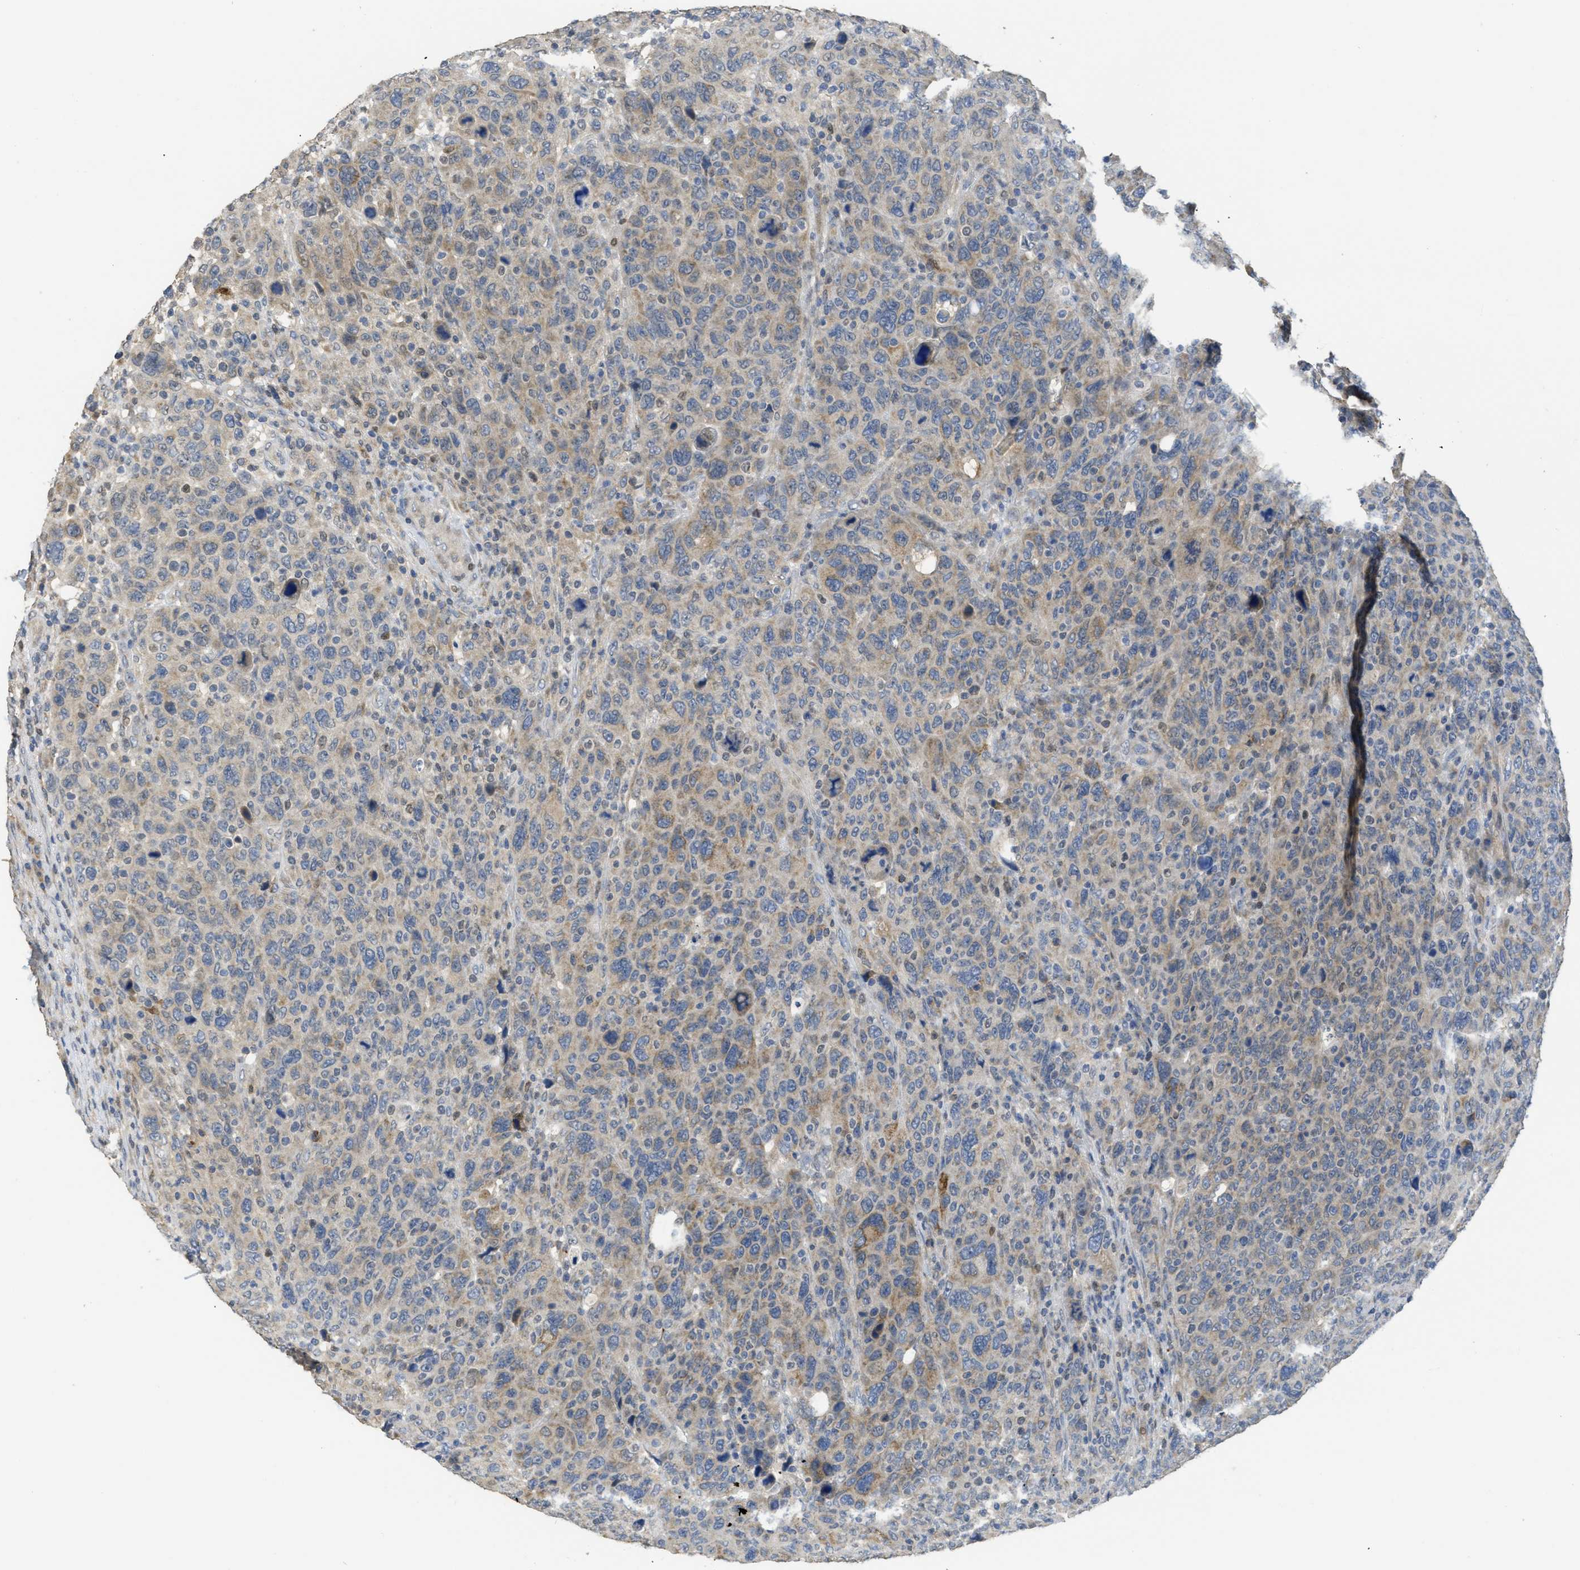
{"staining": {"intensity": "weak", "quantity": "25%-75%", "location": "cytoplasmic/membranous"}, "tissue": "breast cancer", "cell_type": "Tumor cells", "image_type": "cancer", "snomed": [{"axis": "morphology", "description": "Duct carcinoma"}, {"axis": "topography", "description": "Breast"}], "caption": "Protein staining of invasive ductal carcinoma (breast) tissue displays weak cytoplasmic/membranous positivity in about 25%-75% of tumor cells. (DAB IHC, brown staining for protein, blue staining for nuclei).", "gene": "SFXN2", "patient": {"sex": "female", "age": 37}}